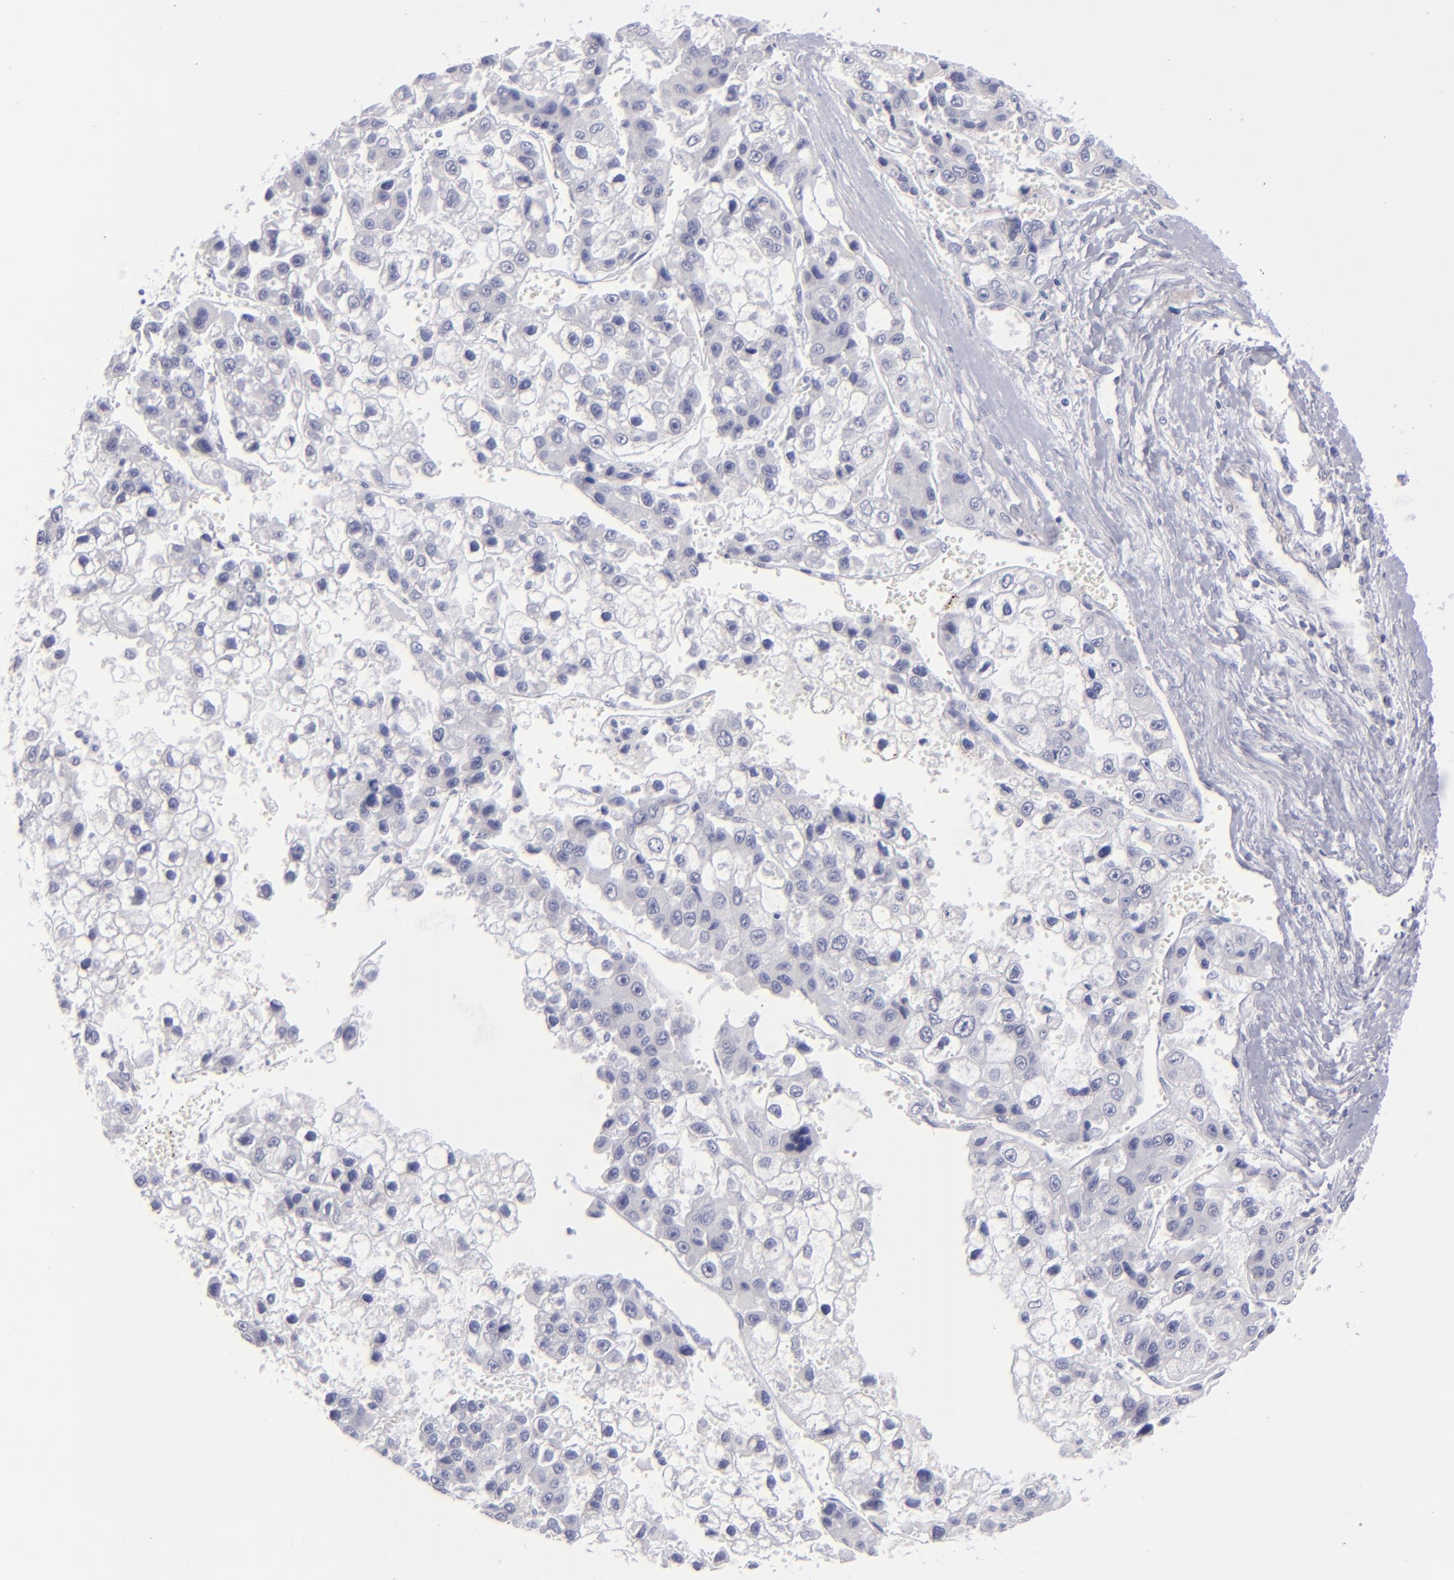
{"staining": {"intensity": "negative", "quantity": "none", "location": "none"}, "tissue": "liver cancer", "cell_type": "Tumor cells", "image_type": "cancer", "snomed": [{"axis": "morphology", "description": "Carcinoma, Hepatocellular, NOS"}, {"axis": "topography", "description": "Liver"}], "caption": "There is no significant expression in tumor cells of liver hepatocellular carcinoma.", "gene": "MYH11", "patient": {"sex": "female", "age": 66}}